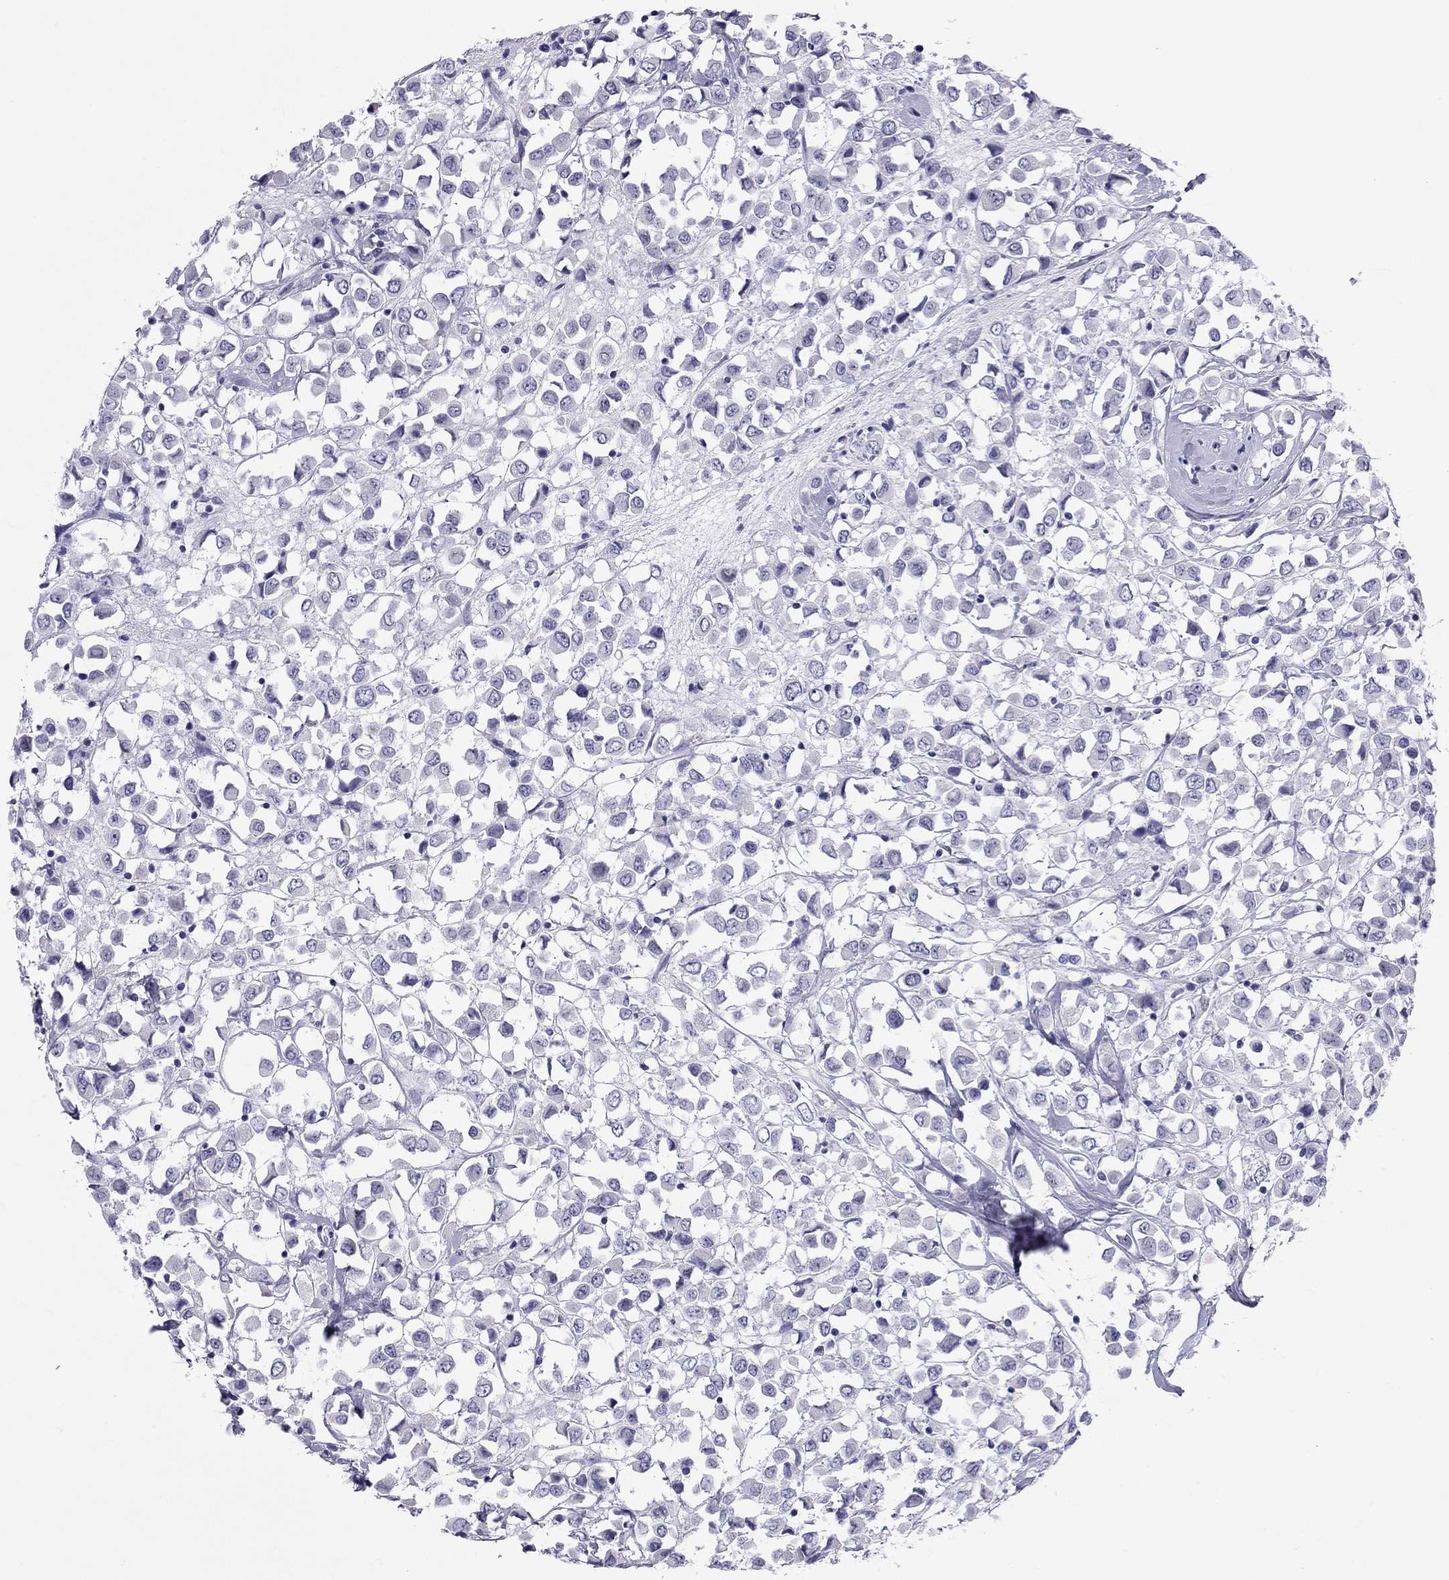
{"staining": {"intensity": "negative", "quantity": "none", "location": "none"}, "tissue": "breast cancer", "cell_type": "Tumor cells", "image_type": "cancer", "snomed": [{"axis": "morphology", "description": "Duct carcinoma"}, {"axis": "topography", "description": "Breast"}], "caption": "Tumor cells are negative for protein expression in human breast cancer (invasive ductal carcinoma). Brightfield microscopy of immunohistochemistry stained with DAB (brown) and hematoxylin (blue), captured at high magnification.", "gene": "FSCN3", "patient": {"sex": "female", "age": 61}}